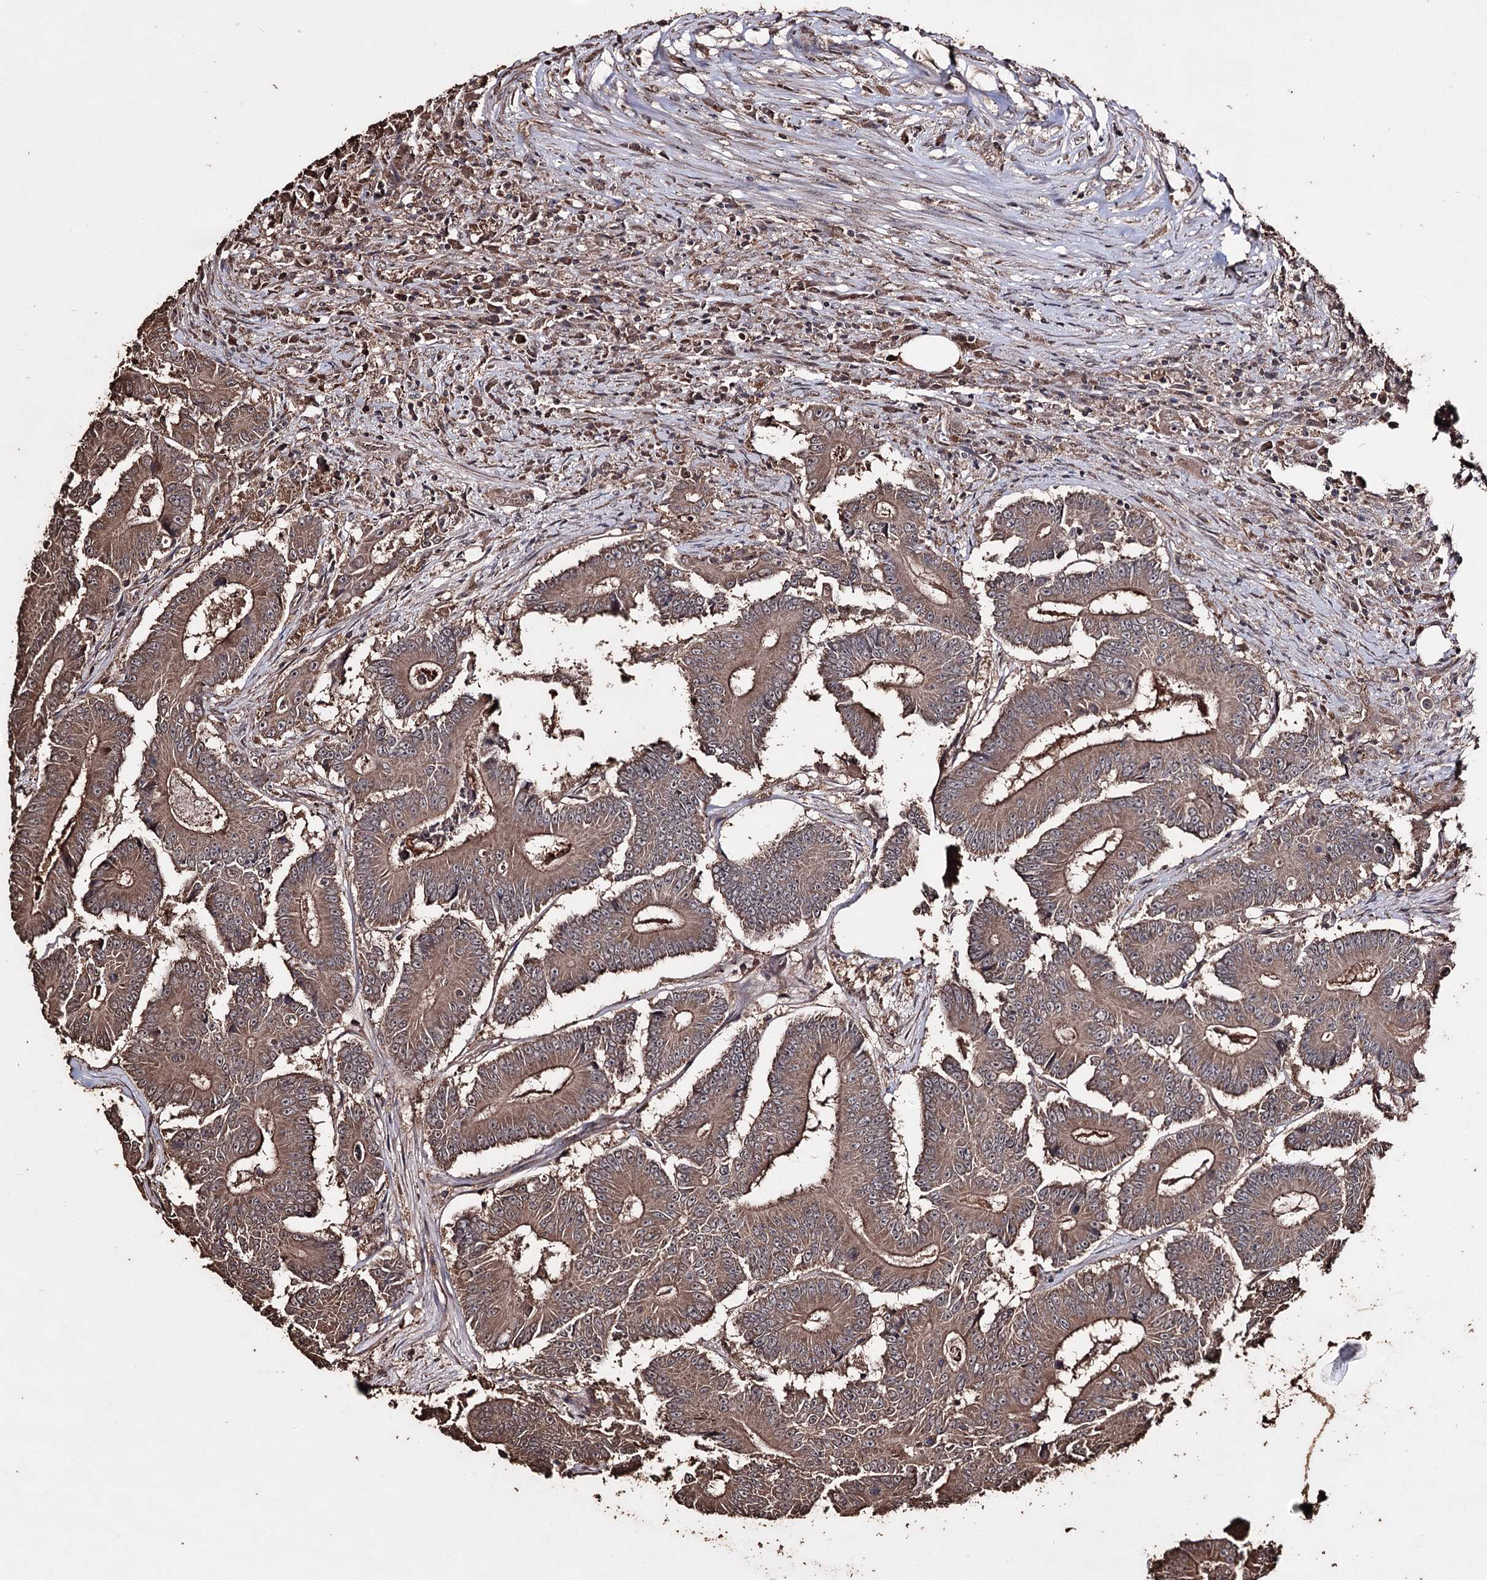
{"staining": {"intensity": "moderate", "quantity": ">75%", "location": "cytoplasmic/membranous"}, "tissue": "colorectal cancer", "cell_type": "Tumor cells", "image_type": "cancer", "snomed": [{"axis": "morphology", "description": "Adenocarcinoma, NOS"}, {"axis": "topography", "description": "Colon"}], "caption": "Protein staining by IHC shows moderate cytoplasmic/membranous expression in approximately >75% of tumor cells in adenocarcinoma (colorectal).", "gene": "ZNF662", "patient": {"sex": "male", "age": 83}}